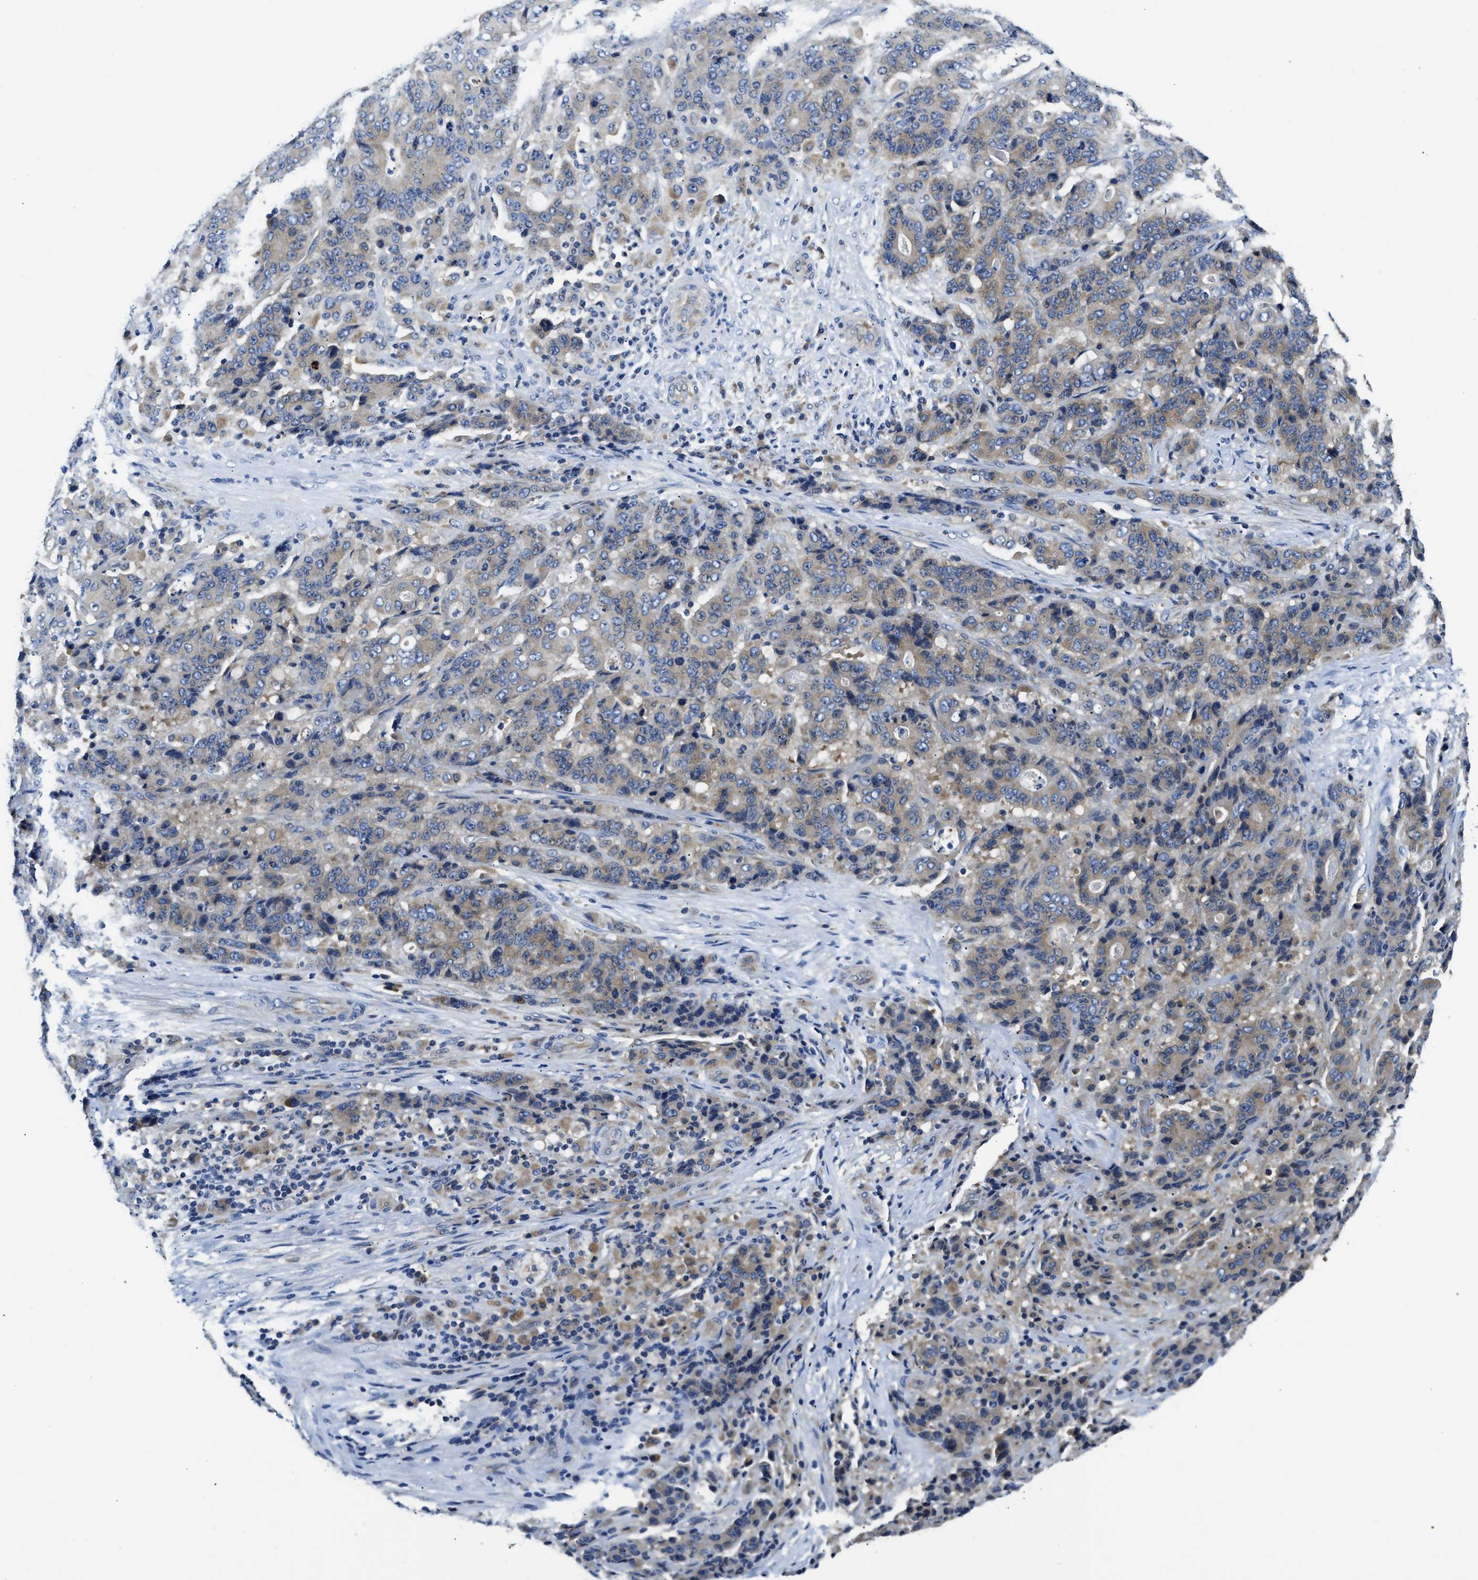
{"staining": {"intensity": "weak", "quantity": "25%-75%", "location": "cytoplasmic/membranous"}, "tissue": "stomach cancer", "cell_type": "Tumor cells", "image_type": "cancer", "snomed": [{"axis": "morphology", "description": "Adenocarcinoma, NOS"}, {"axis": "topography", "description": "Stomach"}], "caption": "Adenocarcinoma (stomach) stained with a brown dye exhibits weak cytoplasmic/membranous positive positivity in approximately 25%-75% of tumor cells.", "gene": "FAM185A", "patient": {"sex": "female", "age": 73}}